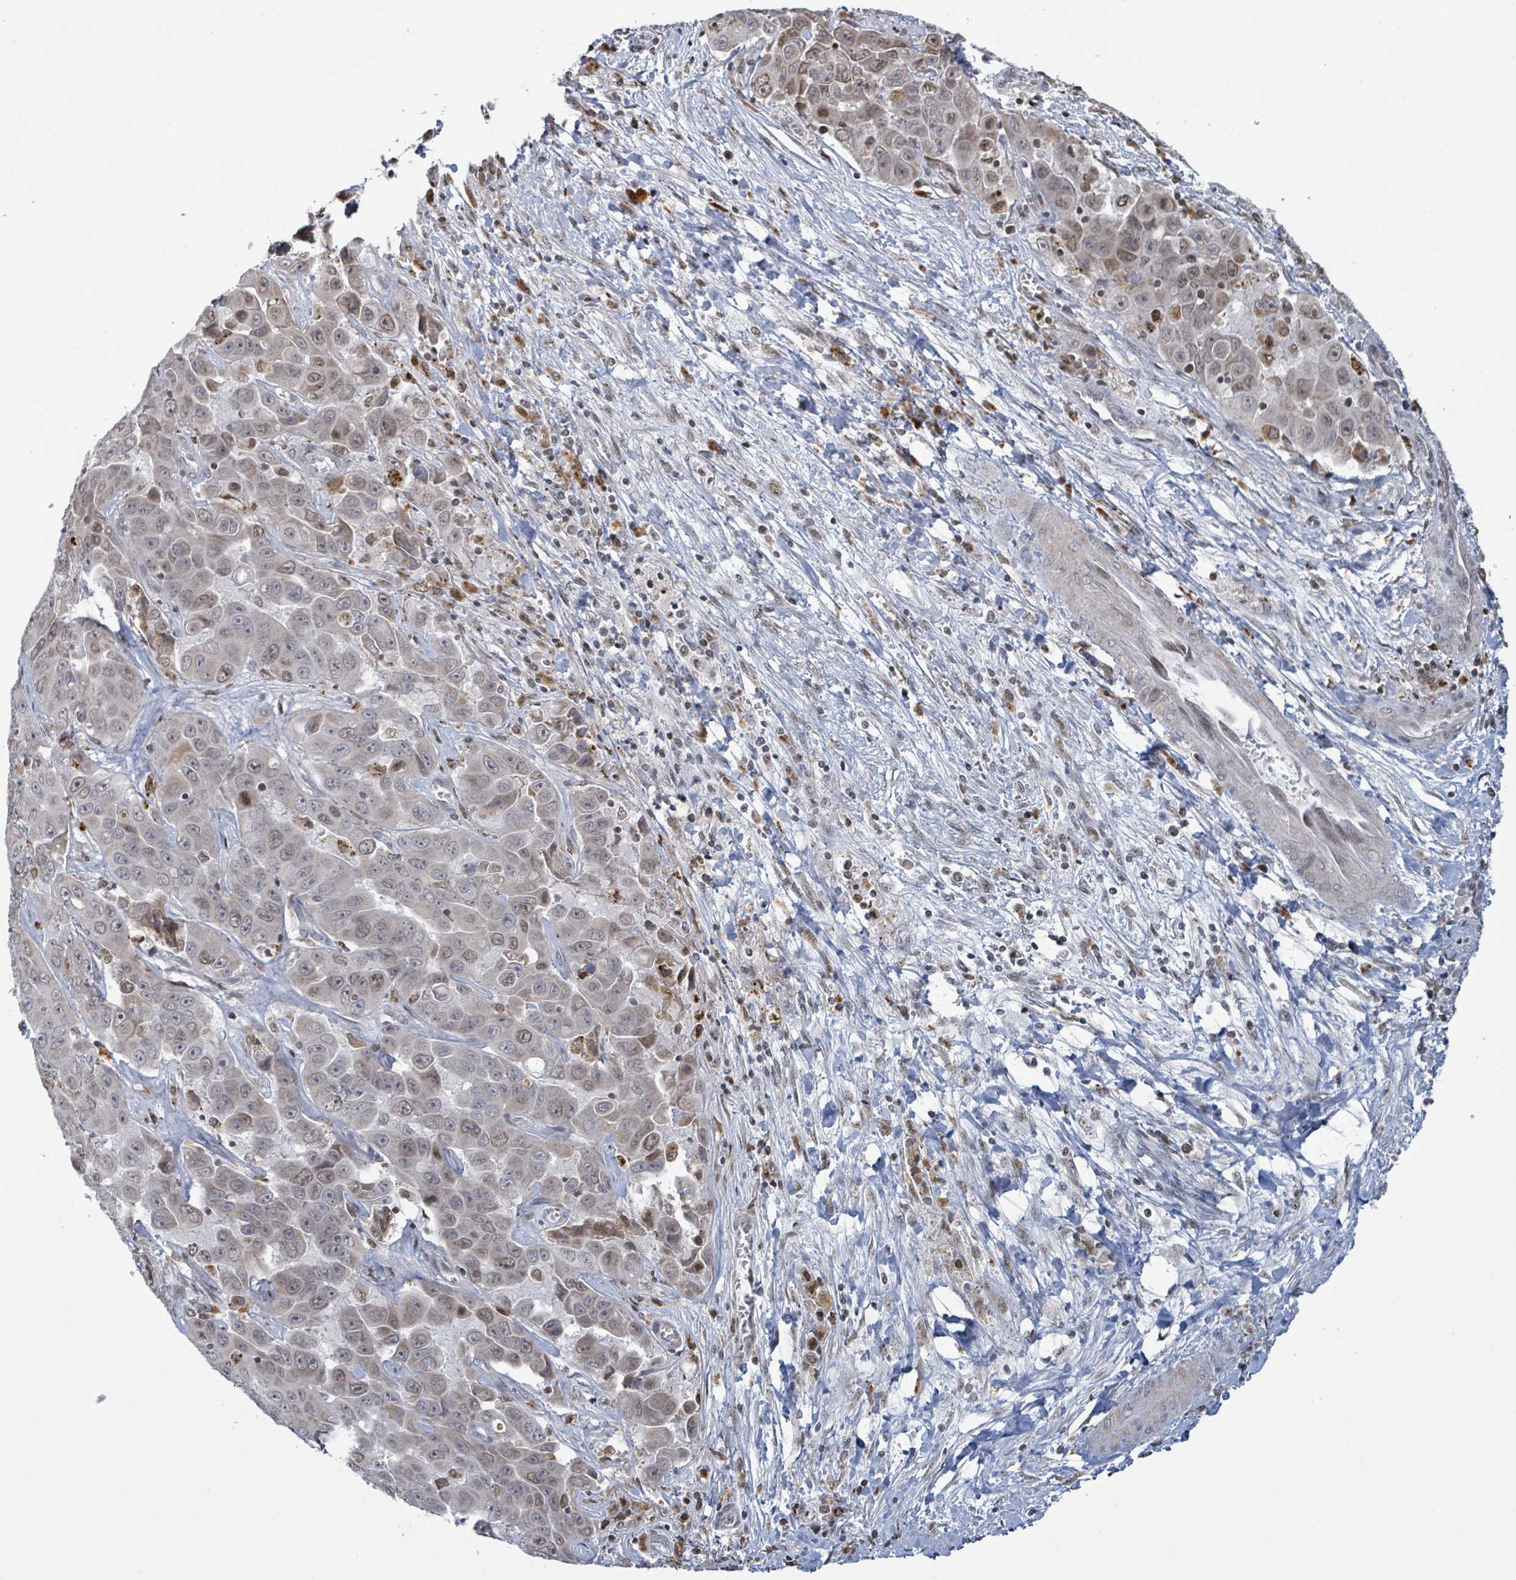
{"staining": {"intensity": "weak", "quantity": "<25%", "location": "nuclear"}, "tissue": "liver cancer", "cell_type": "Tumor cells", "image_type": "cancer", "snomed": [{"axis": "morphology", "description": "Cholangiocarcinoma"}, {"axis": "topography", "description": "Liver"}], "caption": "A high-resolution micrograph shows IHC staining of liver cancer (cholangiocarcinoma), which displays no significant staining in tumor cells.", "gene": "SBF2", "patient": {"sex": "female", "age": 52}}